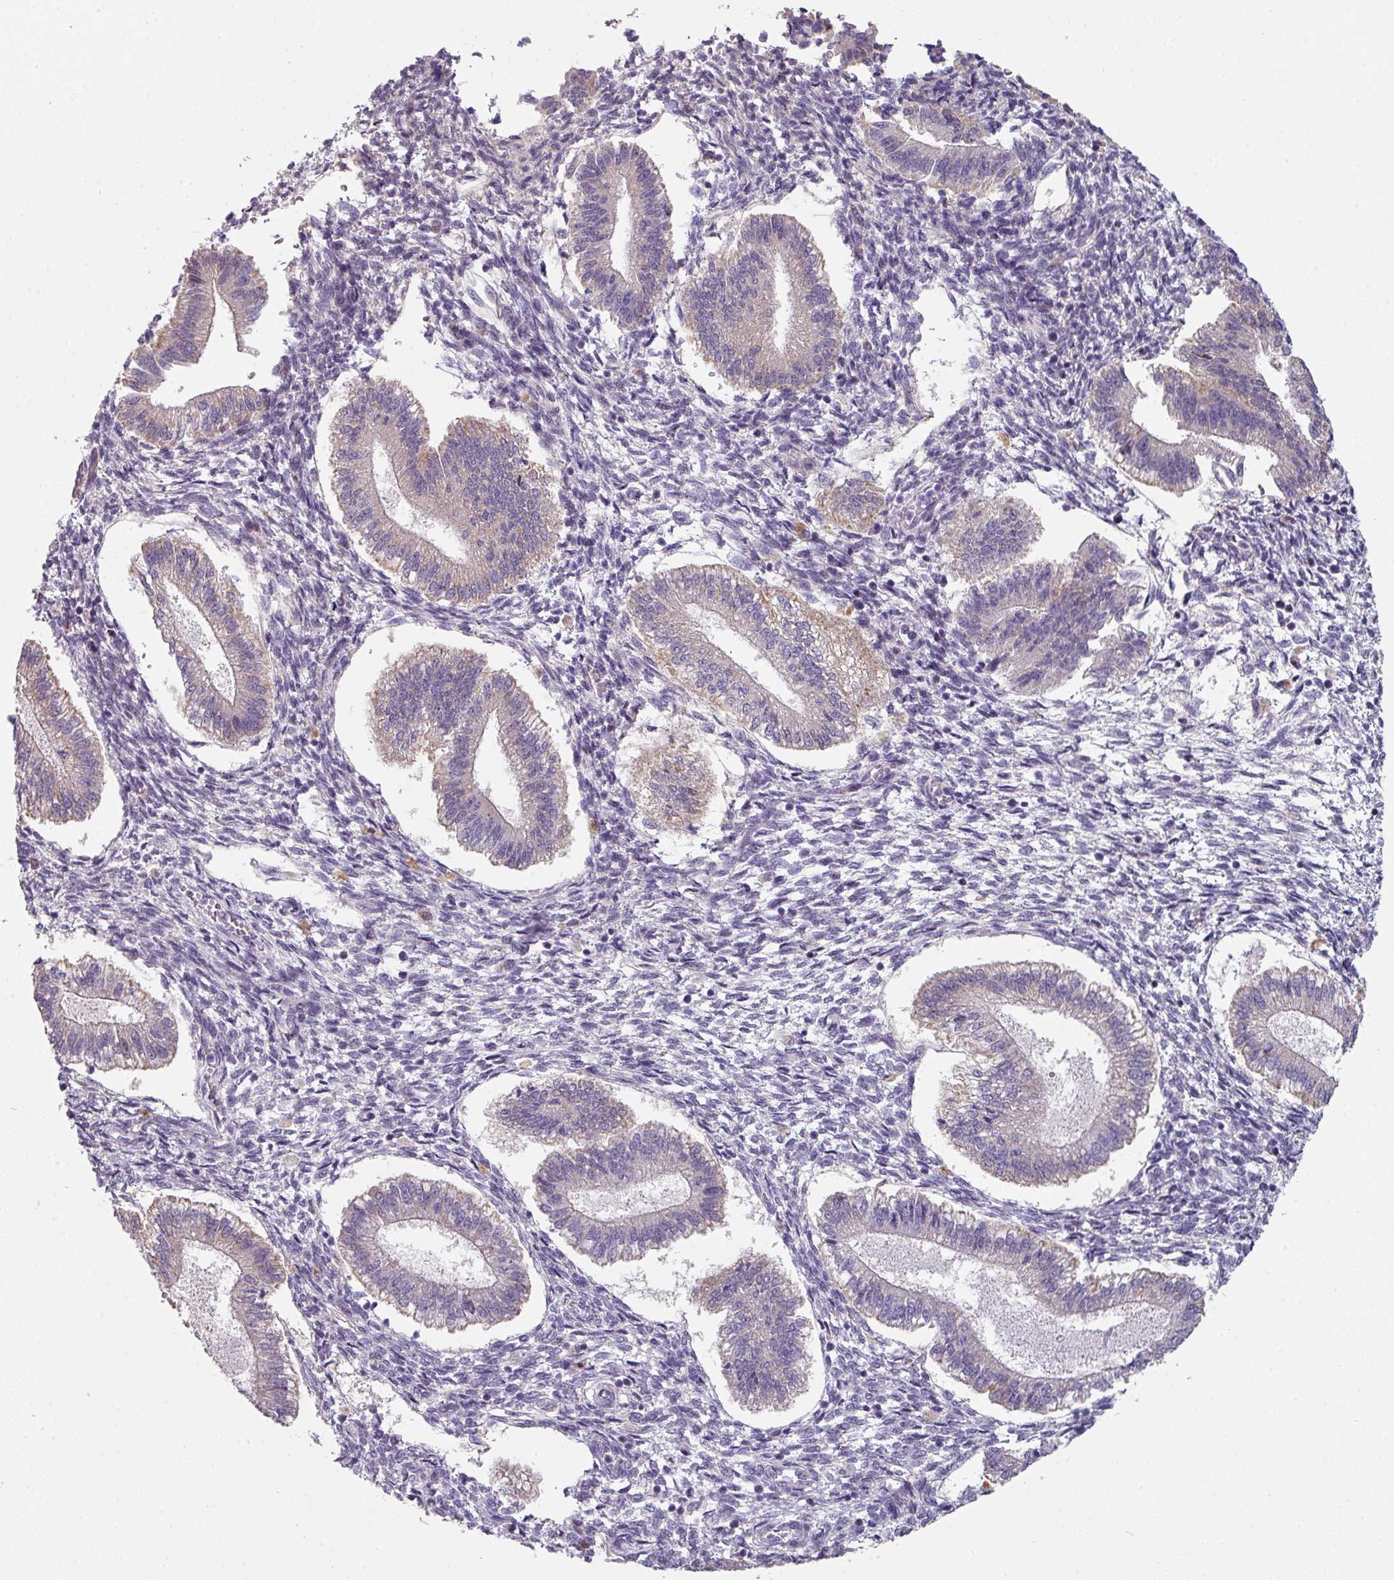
{"staining": {"intensity": "negative", "quantity": "none", "location": "none"}, "tissue": "endometrium", "cell_type": "Cells in endometrial stroma", "image_type": "normal", "snomed": [{"axis": "morphology", "description": "Normal tissue, NOS"}, {"axis": "topography", "description": "Endometrium"}], "caption": "Image shows no significant protein expression in cells in endometrial stroma of benign endometrium.", "gene": "C2orf16", "patient": {"sex": "female", "age": 25}}